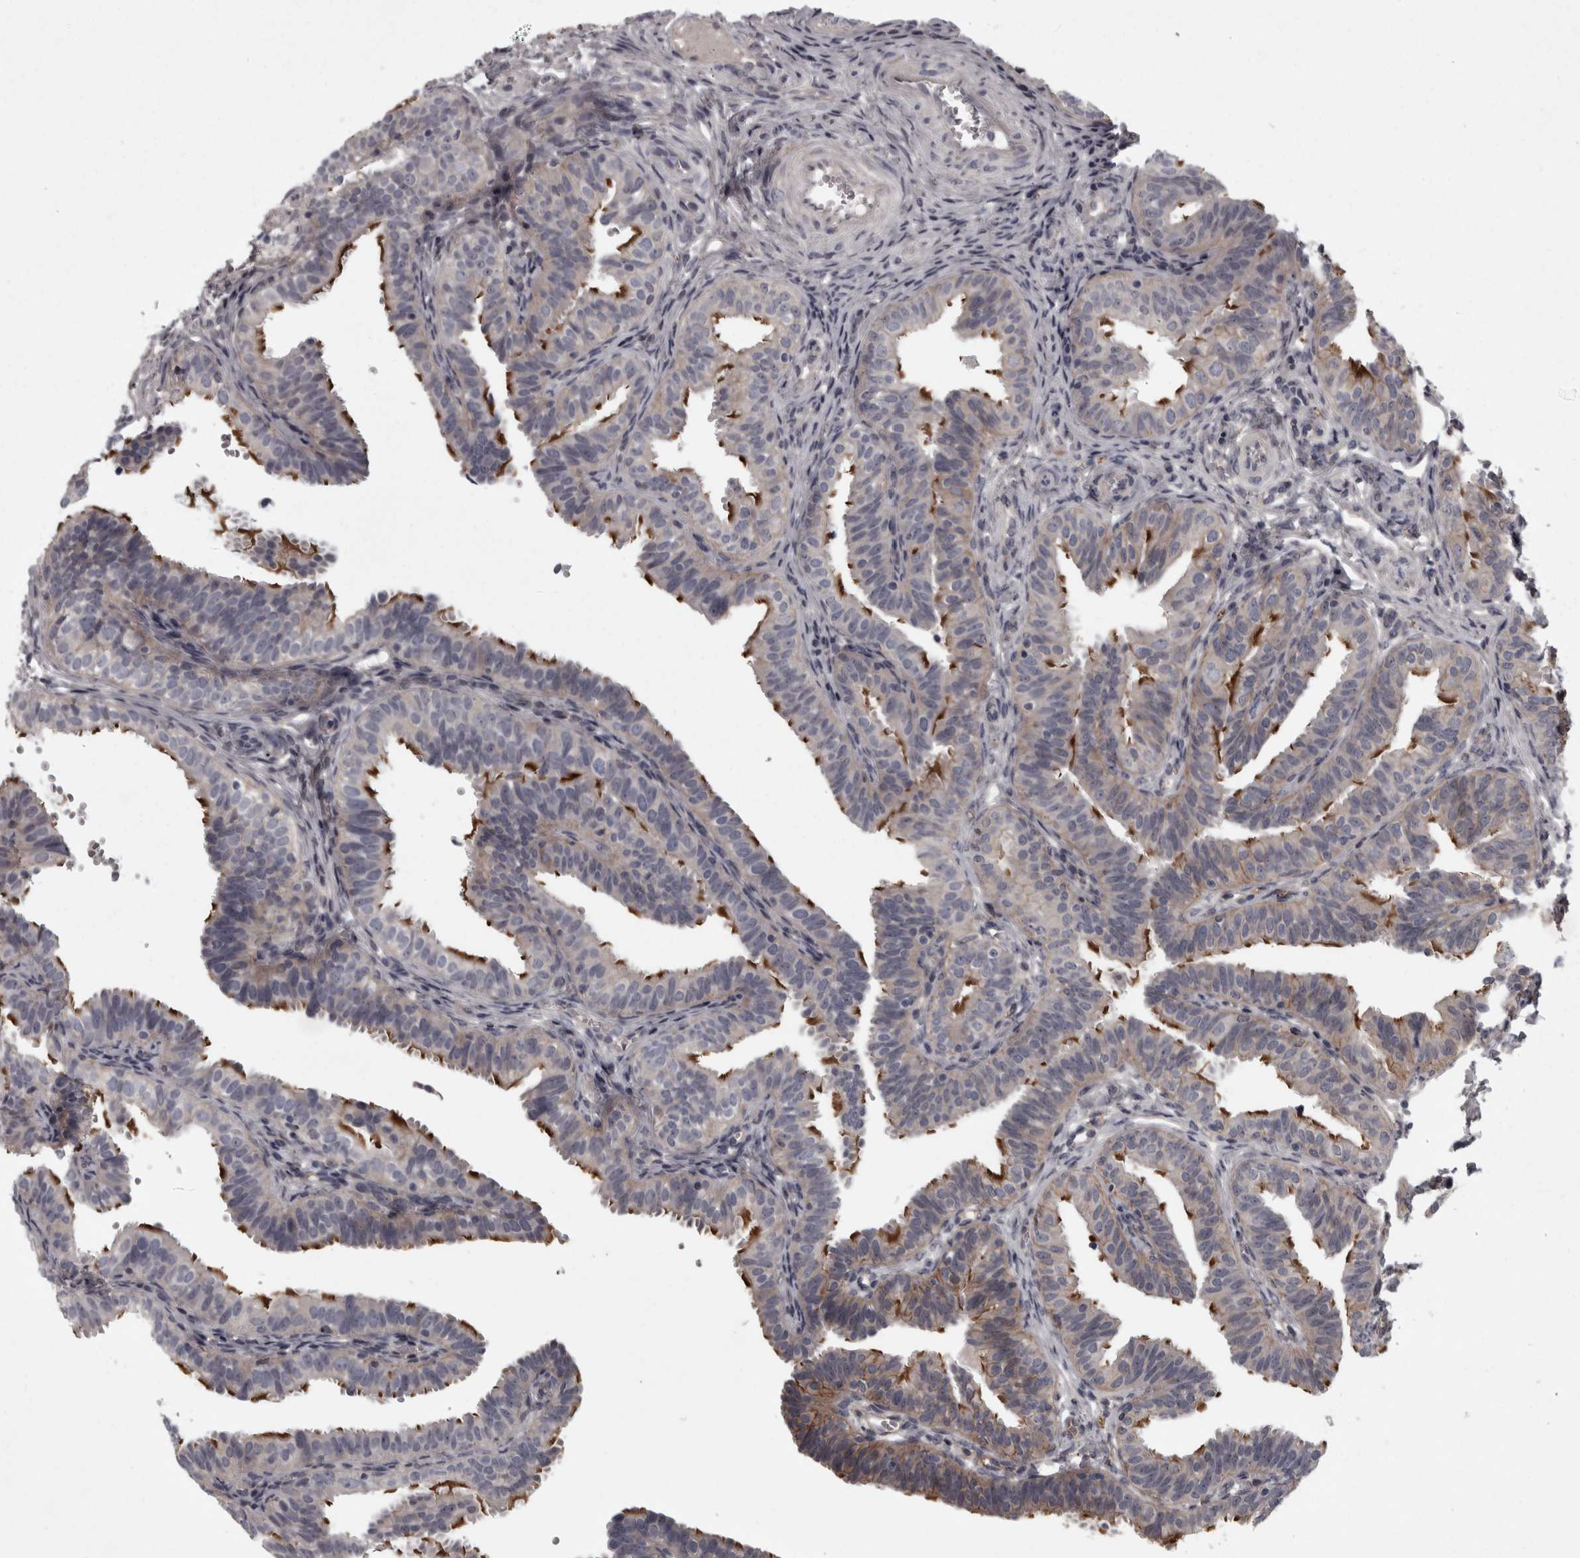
{"staining": {"intensity": "moderate", "quantity": "25%-75%", "location": "cytoplasmic/membranous"}, "tissue": "fallopian tube", "cell_type": "Glandular cells", "image_type": "normal", "snomed": [{"axis": "morphology", "description": "Normal tissue, NOS"}, {"axis": "topography", "description": "Fallopian tube"}], "caption": "A high-resolution histopathology image shows immunohistochemistry staining of unremarkable fallopian tube, which shows moderate cytoplasmic/membranous positivity in about 25%-75% of glandular cells.", "gene": "PCDH17", "patient": {"sex": "female", "age": 35}}